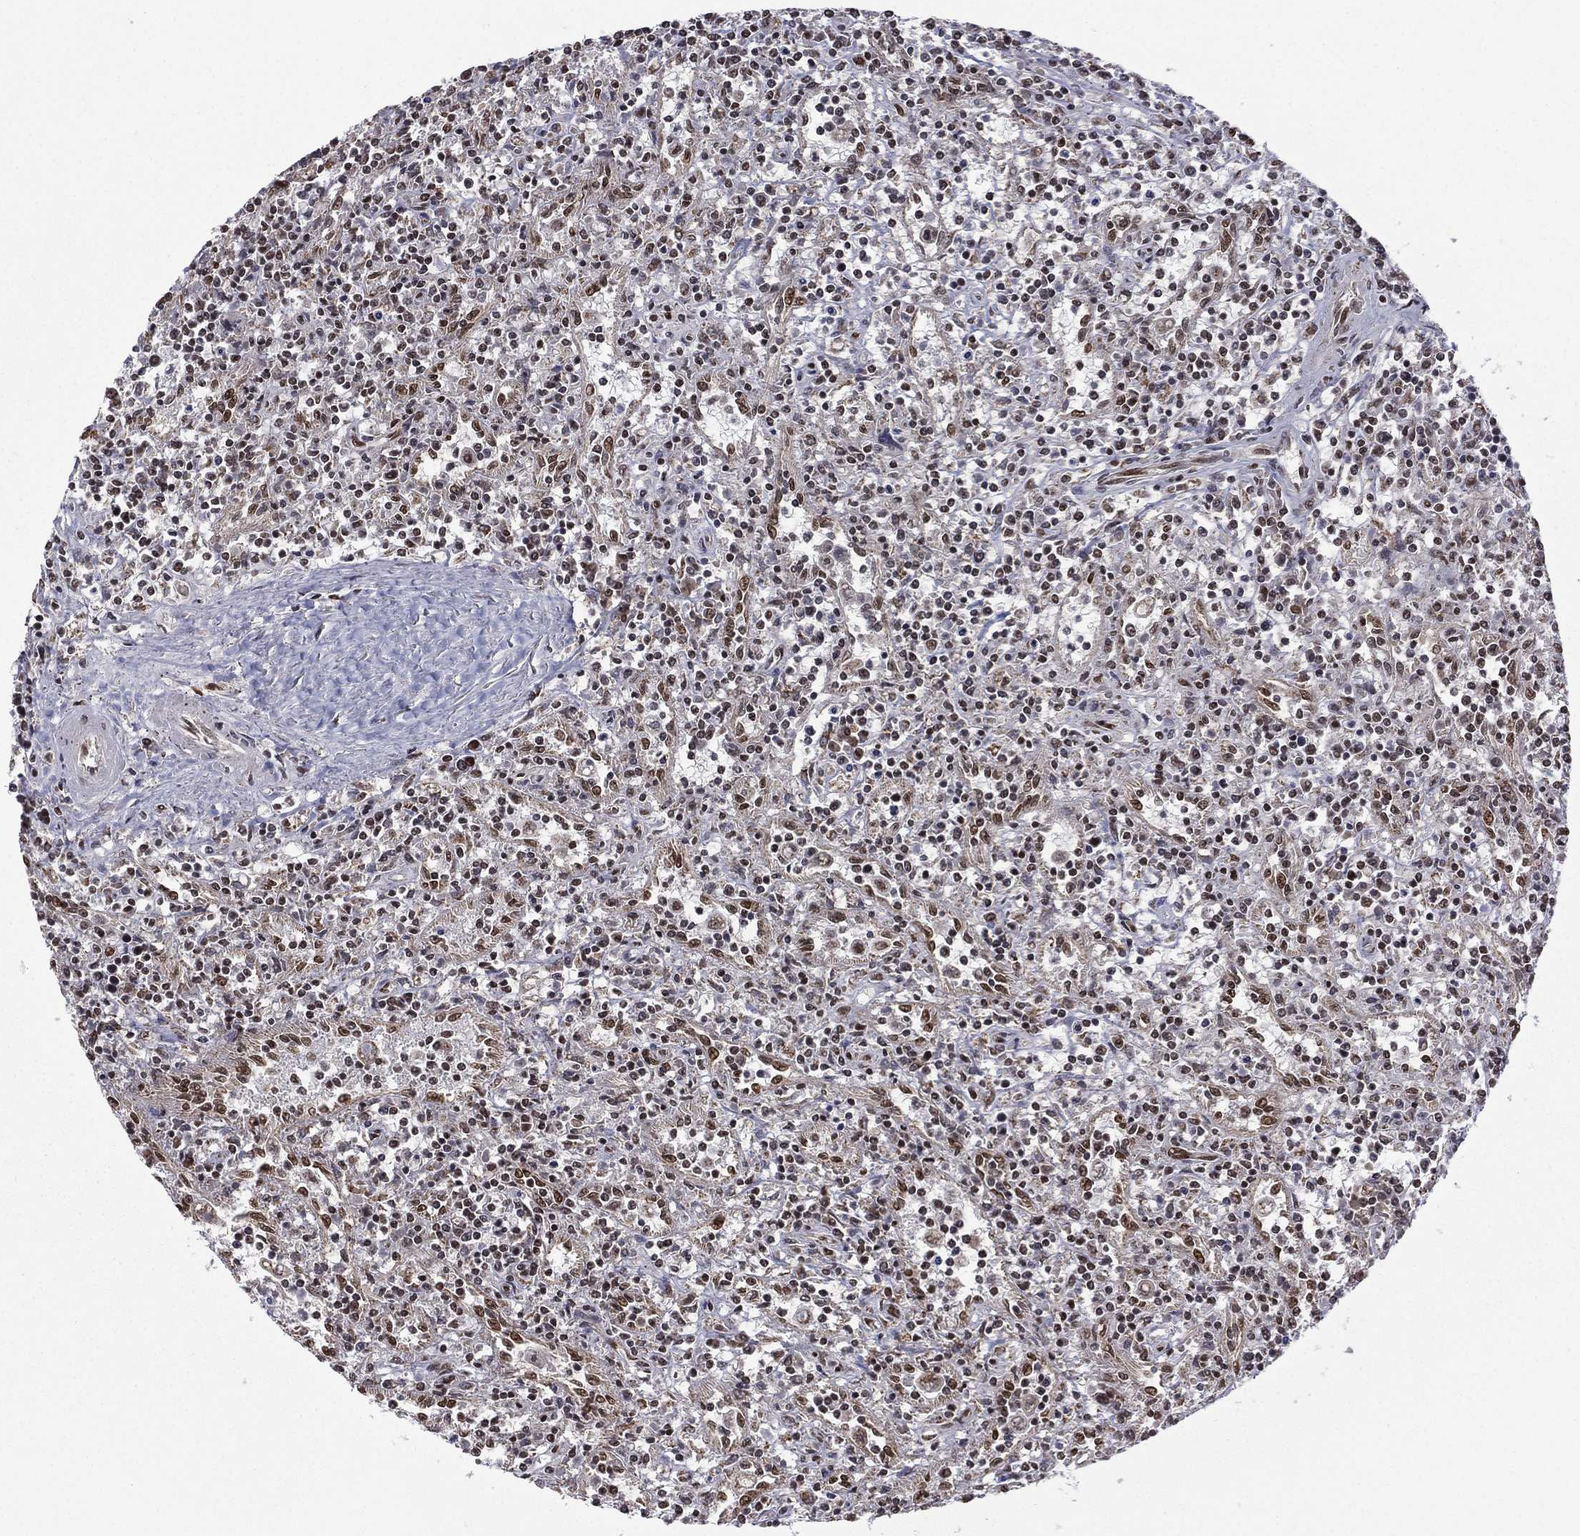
{"staining": {"intensity": "moderate", "quantity": "<25%", "location": "nuclear"}, "tissue": "lymphoma", "cell_type": "Tumor cells", "image_type": "cancer", "snomed": [{"axis": "morphology", "description": "Malignant lymphoma, non-Hodgkin's type, Low grade"}, {"axis": "topography", "description": "Spleen"}], "caption": "This histopathology image demonstrates IHC staining of human lymphoma, with low moderate nuclear positivity in about <25% of tumor cells.", "gene": "C5orf24", "patient": {"sex": "male", "age": 62}}